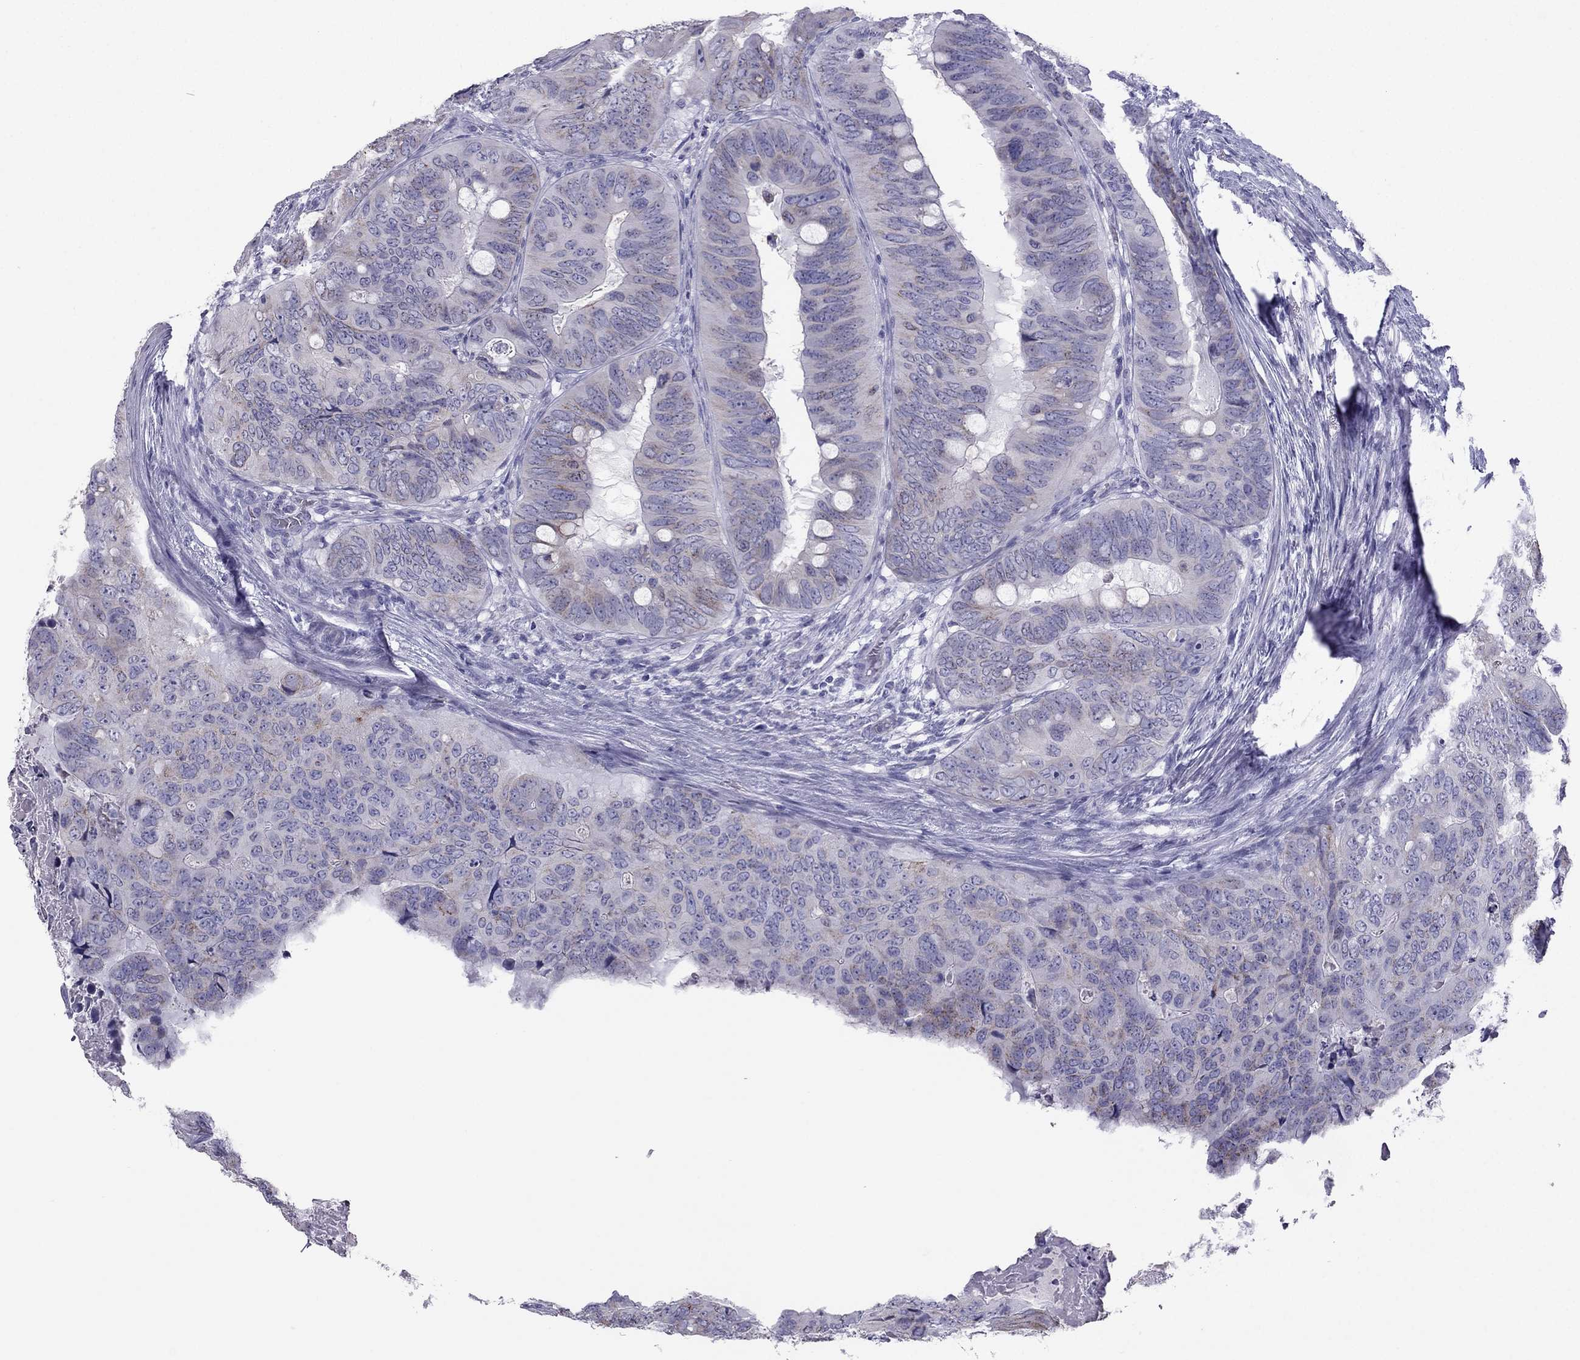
{"staining": {"intensity": "weak", "quantity": "<25%", "location": "cytoplasmic/membranous"}, "tissue": "colorectal cancer", "cell_type": "Tumor cells", "image_type": "cancer", "snomed": [{"axis": "morphology", "description": "Adenocarcinoma, NOS"}, {"axis": "topography", "description": "Colon"}], "caption": "Human colorectal cancer (adenocarcinoma) stained for a protein using IHC displays no positivity in tumor cells.", "gene": "MAEL", "patient": {"sex": "male", "age": 79}}